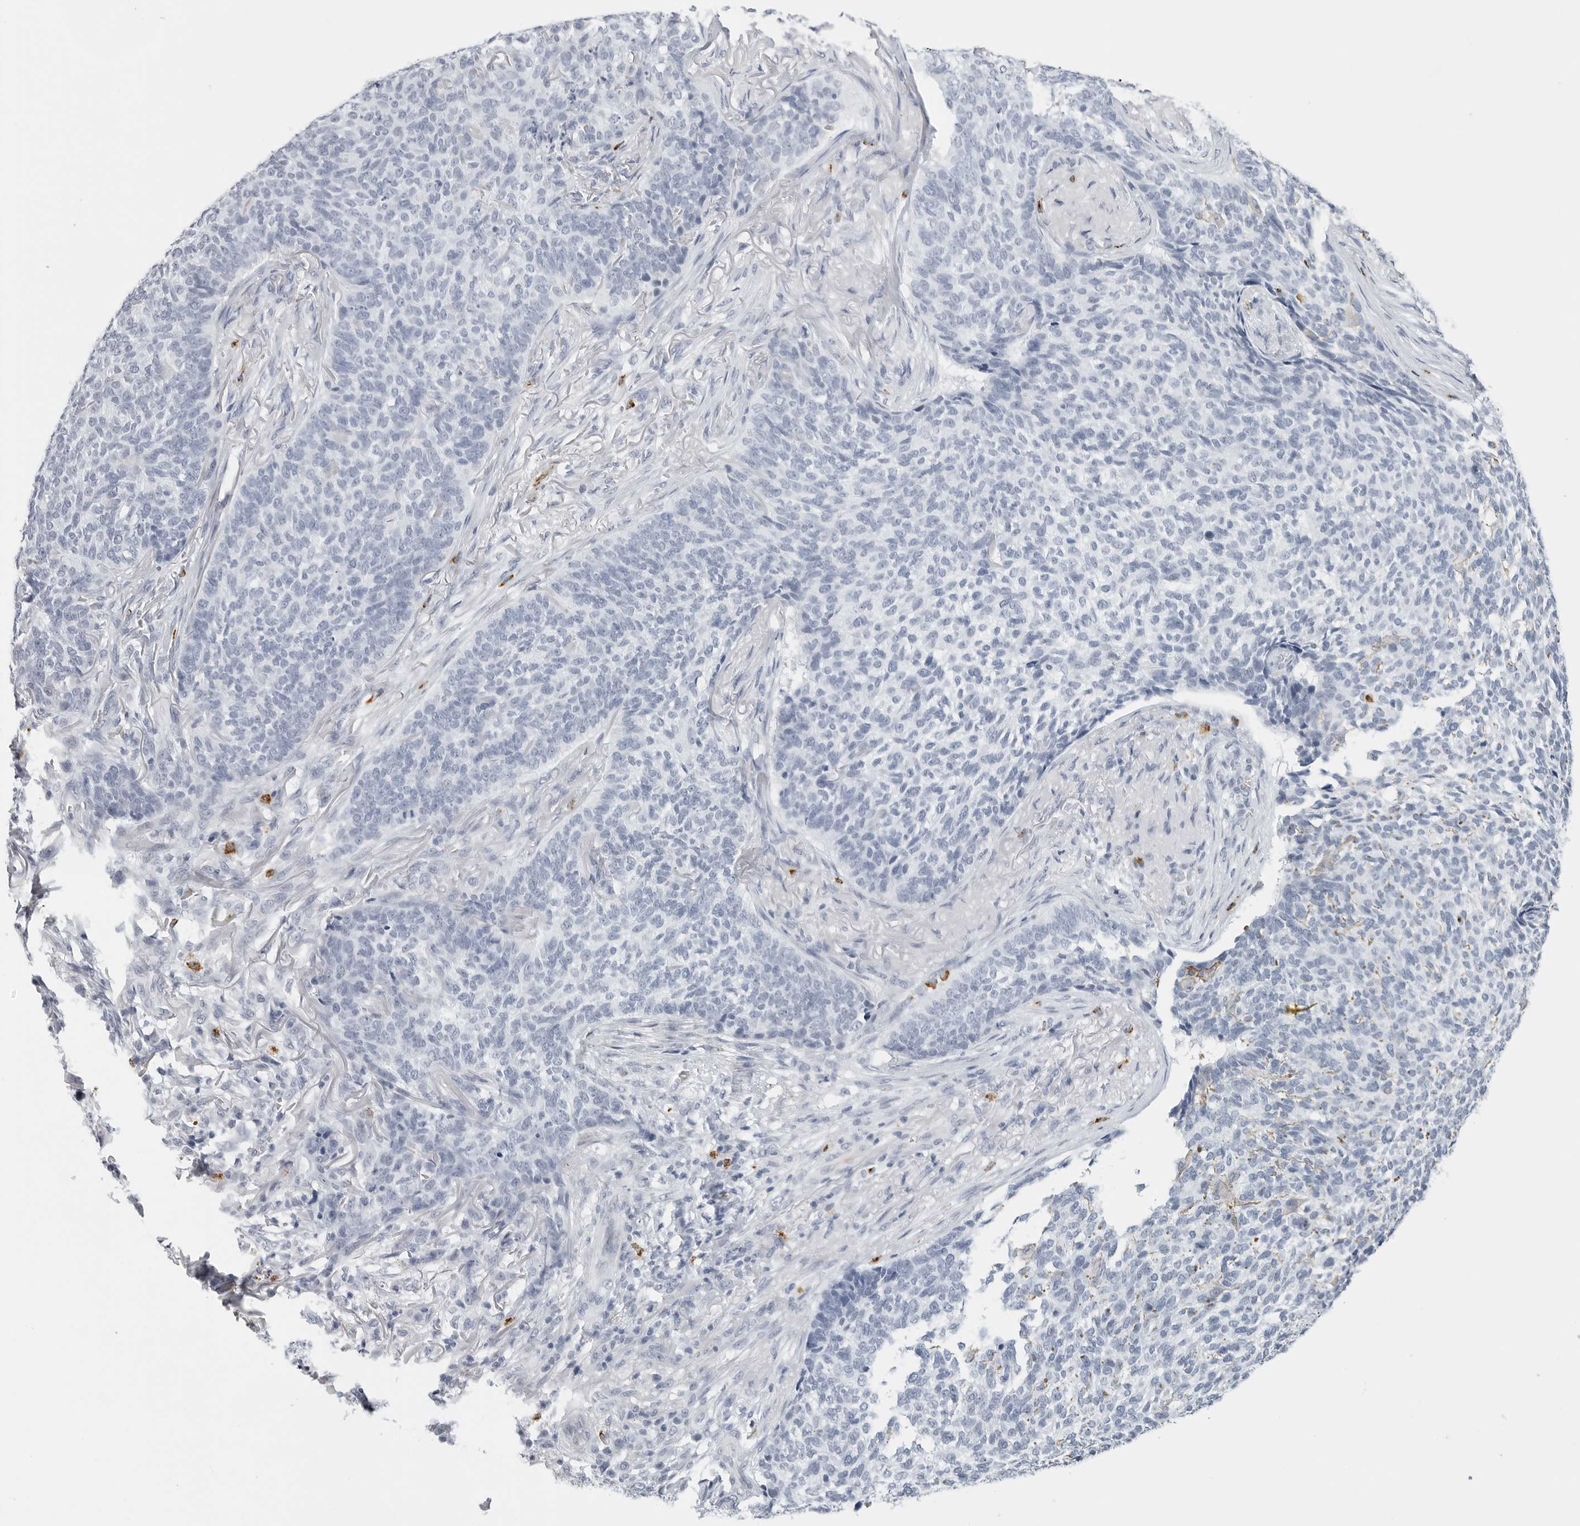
{"staining": {"intensity": "negative", "quantity": "none", "location": "none"}, "tissue": "skin cancer", "cell_type": "Tumor cells", "image_type": "cancer", "snomed": [{"axis": "morphology", "description": "Basal cell carcinoma"}, {"axis": "topography", "description": "Skin"}], "caption": "Immunohistochemical staining of human skin cancer (basal cell carcinoma) shows no significant expression in tumor cells.", "gene": "HSPB7", "patient": {"sex": "male", "age": 85}}